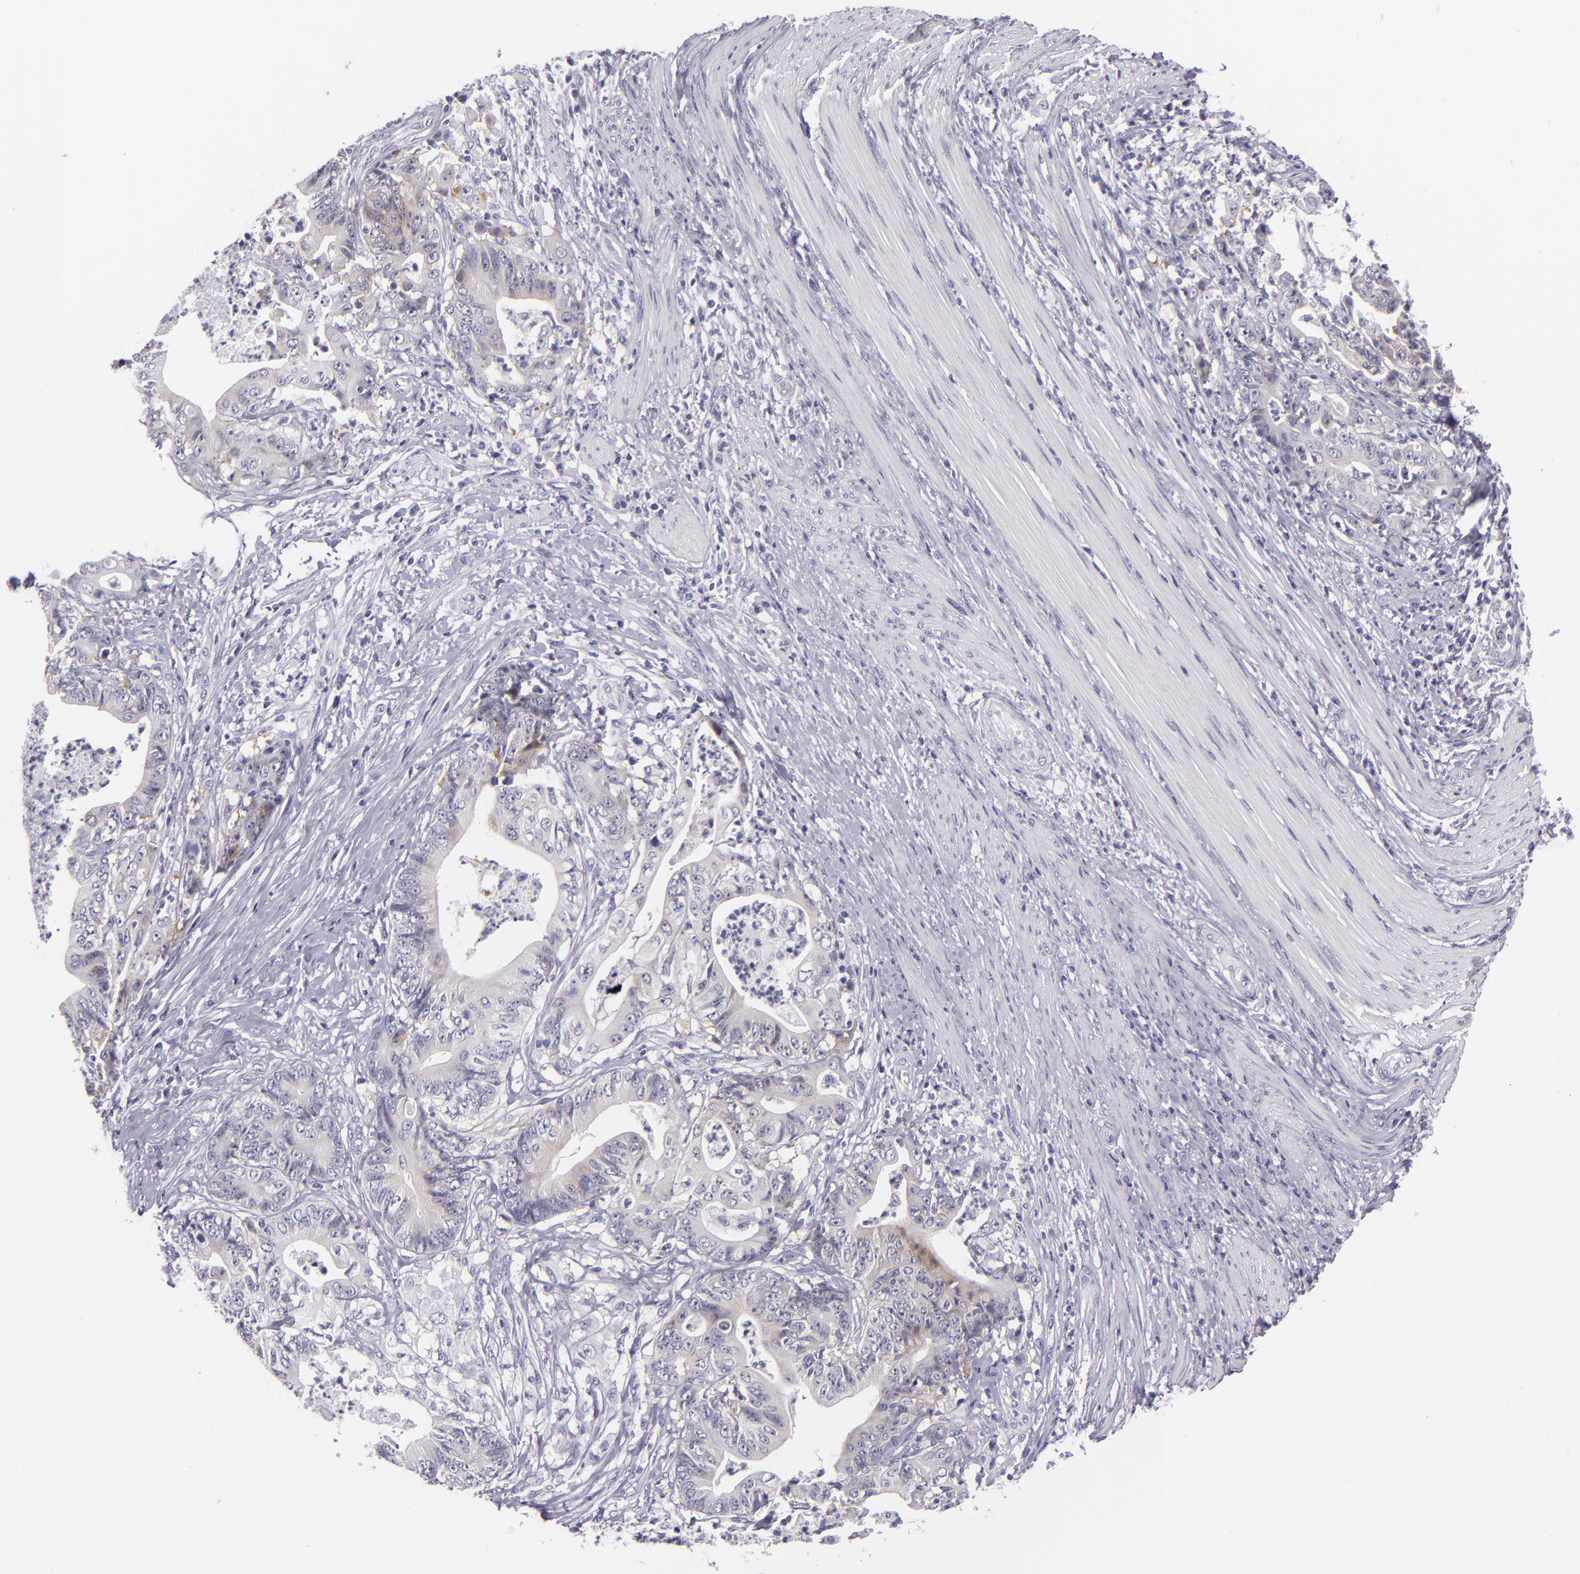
{"staining": {"intensity": "weak", "quantity": "<25%", "location": "cytoplasmic/membranous"}, "tissue": "stomach cancer", "cell_type": "Tumor cells", "image_type": "cancer", "snomed": [{"axis": "morphology", "description": "Adenocarcinoma, NOS"}, {"axis": "topography", "description": "Stomach, lower"}], "caption": "Tumor cells are negative for protein expression in human adenocarcinoma (stomach). (DAB (3,3'-diaminobenzidine) IHC with hematoxylin counter stain).", "gene": "HSP90AA1", "patient": {"sex": "female", "age": 86}}